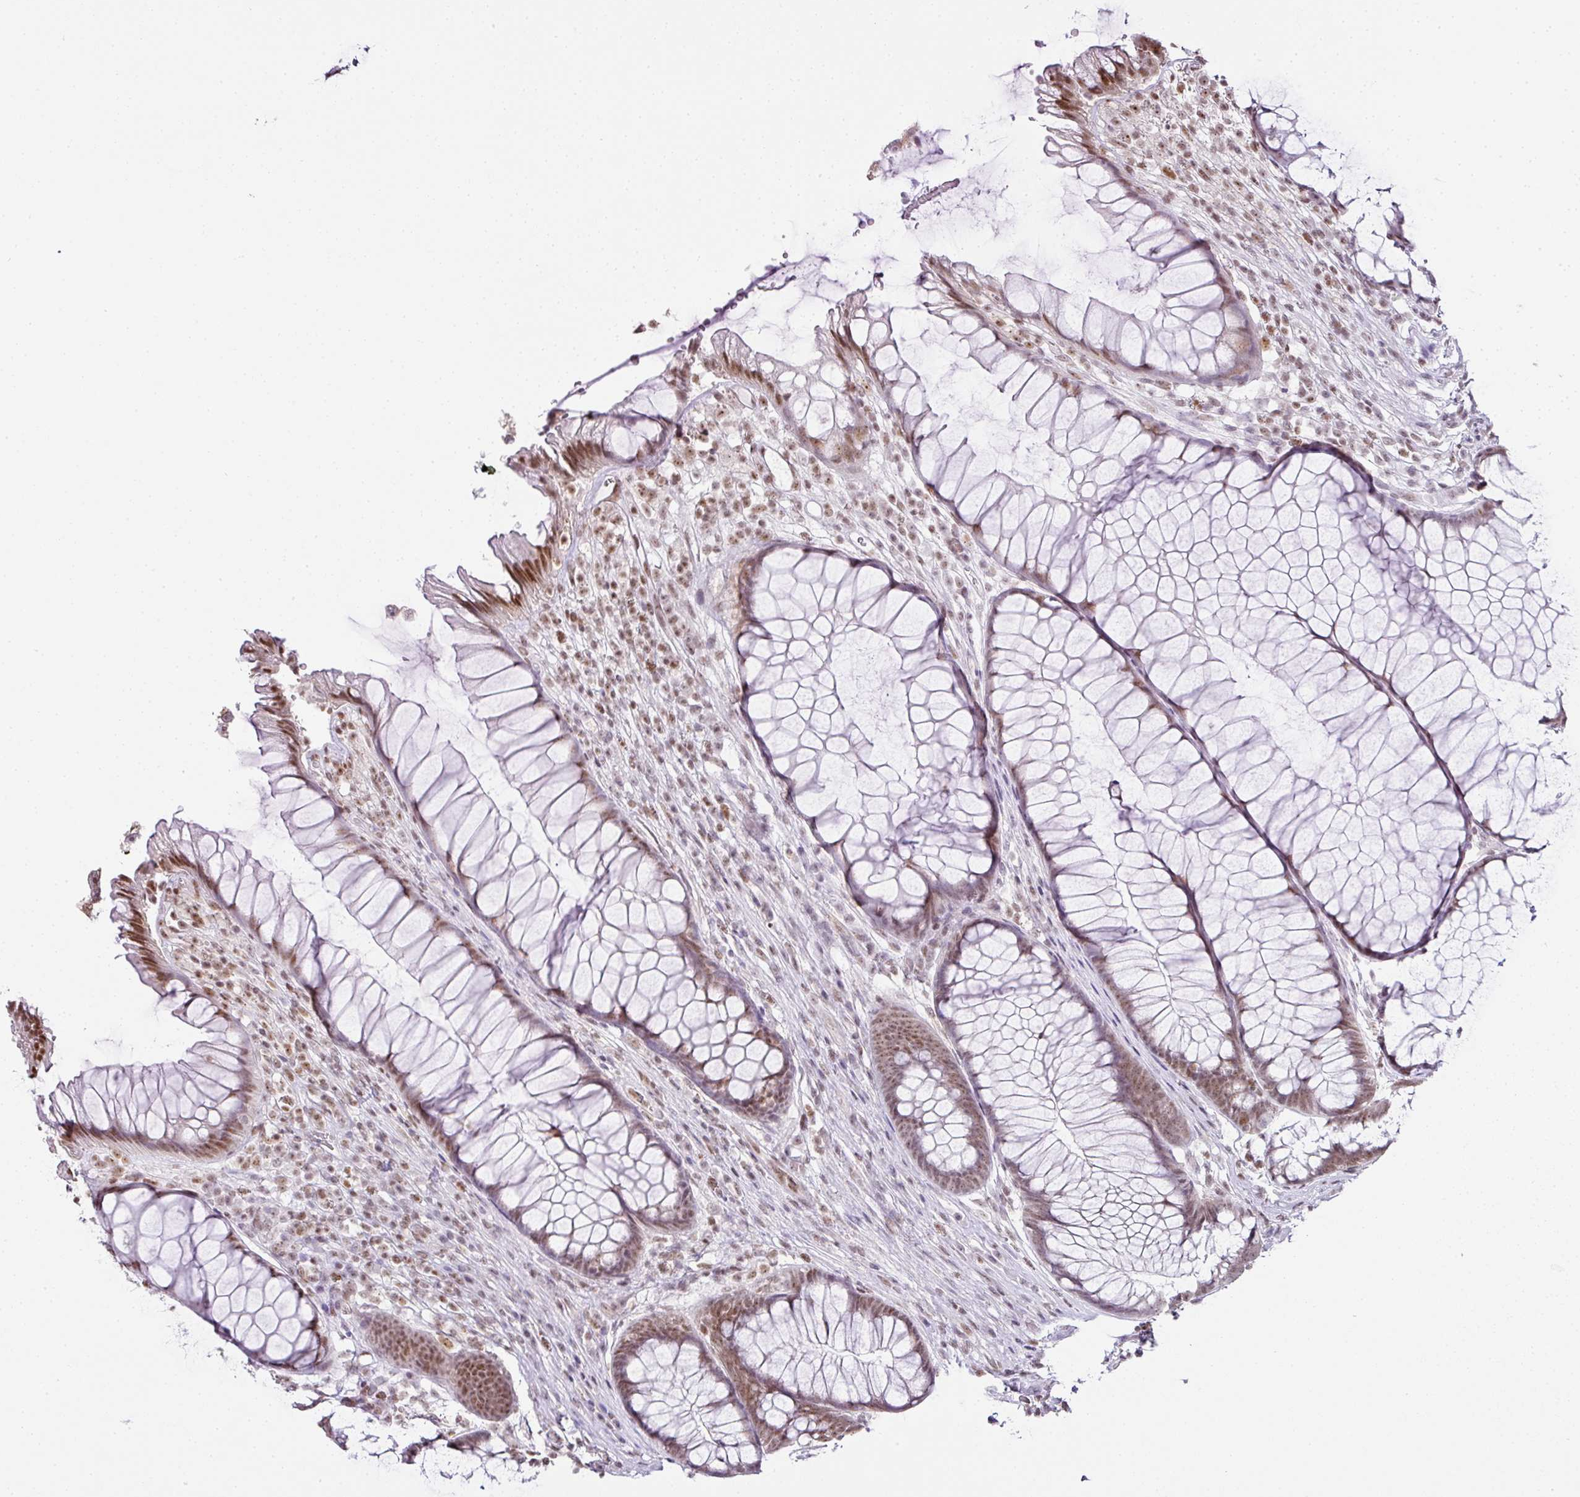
{"staining": {"intensity": "moderate", "quantity": ">75%", "location": "nuclear"}, "tissue": "rectum", "cell_type": "Glandular cells", "image_type": "normal", "snomed": [{"axis": "morphology", "description": "Normal tissue, NOS"}, {"axis": "topography", "description": "Smooth muscle"}, {"axis": "topography", "description": "Rectum"}], "caption": "Immunohistochemistry (DAB) staining of unremarkable rectum demonstrates moderate nuclear protein positivity in about >75% of glandular cells.", "gene": "FAM32A", "patient": {"sex": "male", "age": 53}}